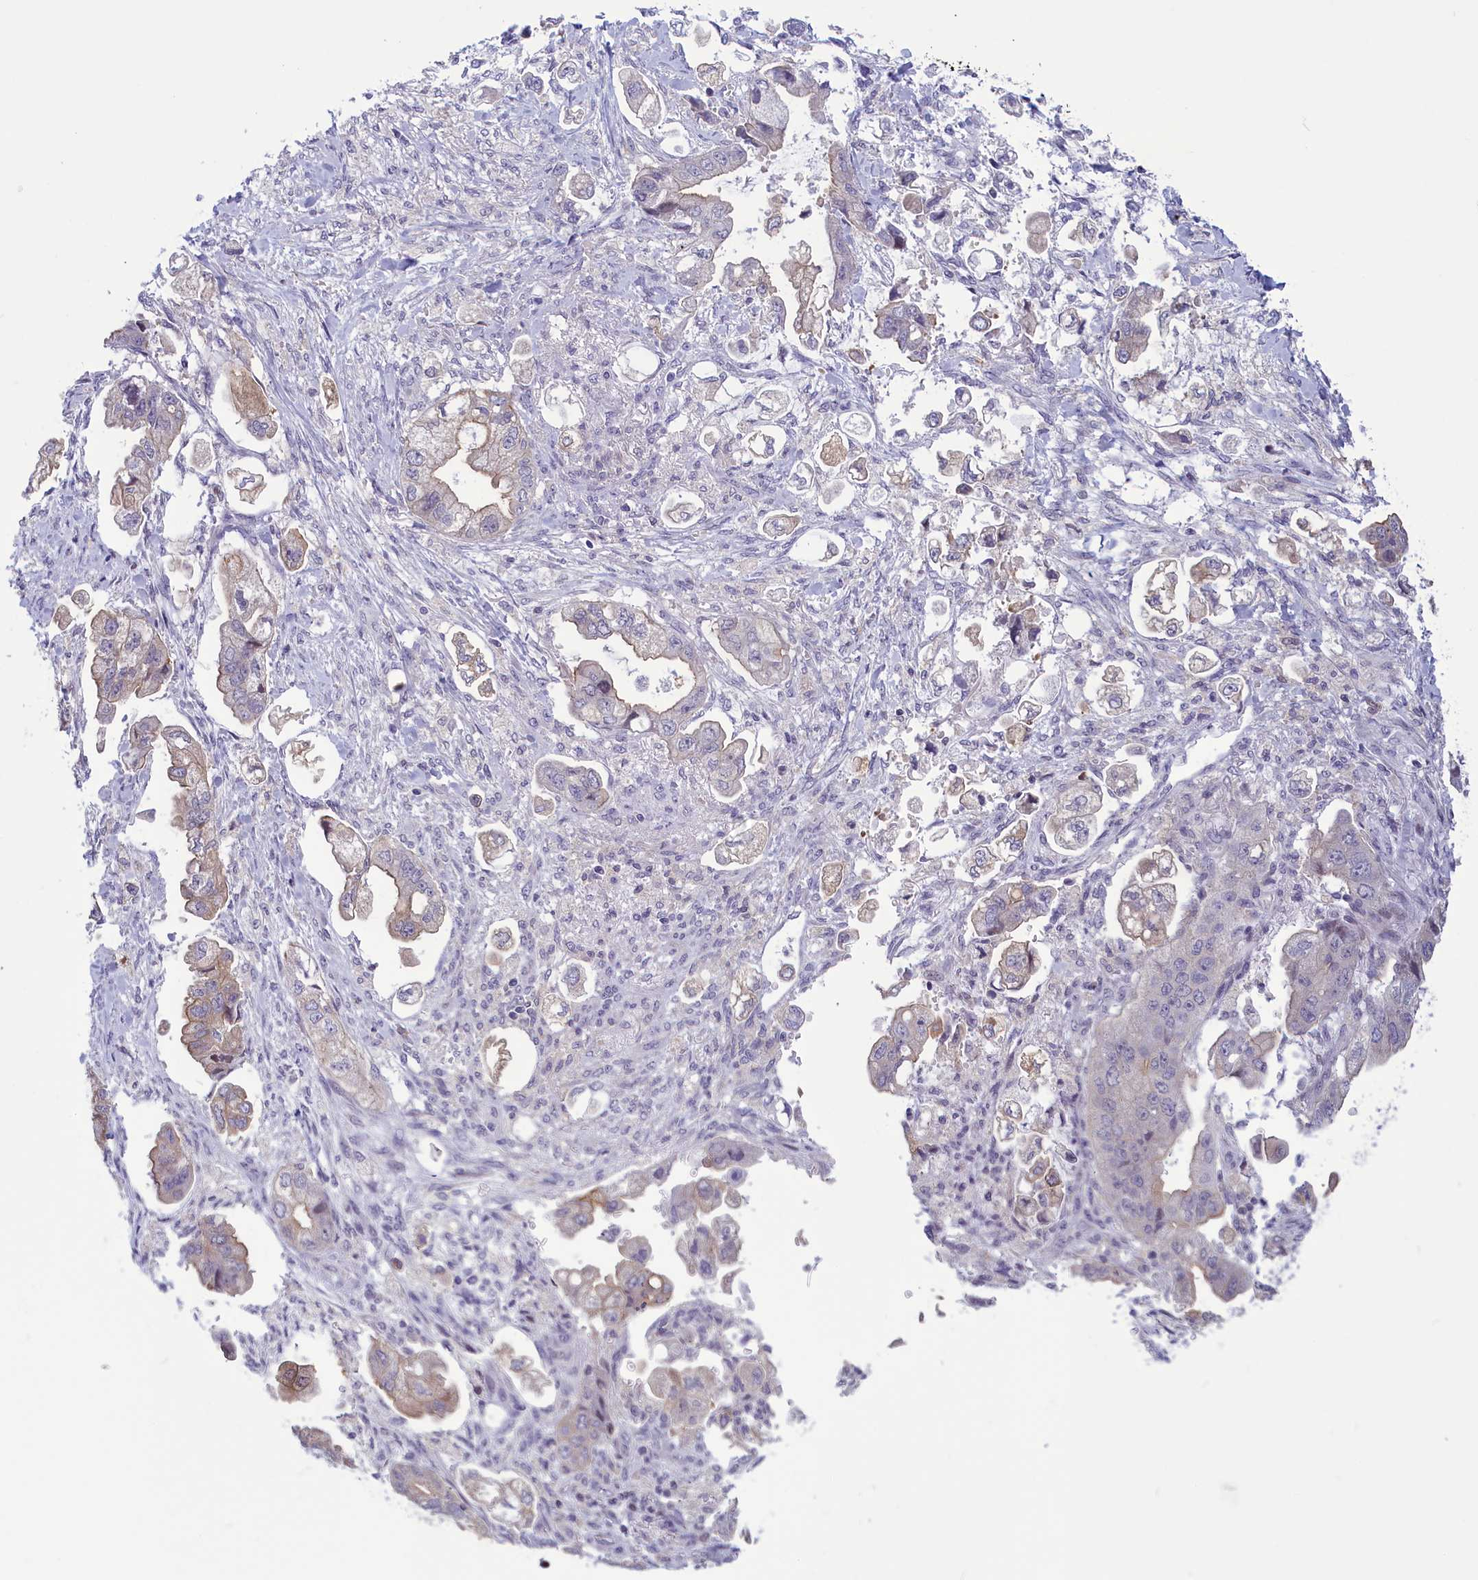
{"staining": {"intensity": "moderate", "quantity": "<25%", "location": "cytoplasmic/membranous"}, "tissue": "stomach cancer", "cell_type": "Tumor cells", "image_type": "cancer", "snomed": [{"axis": "morphology", "description": "Adenocarcinoma, NOS"}, {"axis": "topography", "description": "Stomach"}], "caption": "Protein analysis of stomach cancer tissue demonstrates moderate cytoplasmic/membranous staining in approximately <25% of tumor cells.", "gene": "CORO2A", "patient": {"sex": "male", "age": 62}}